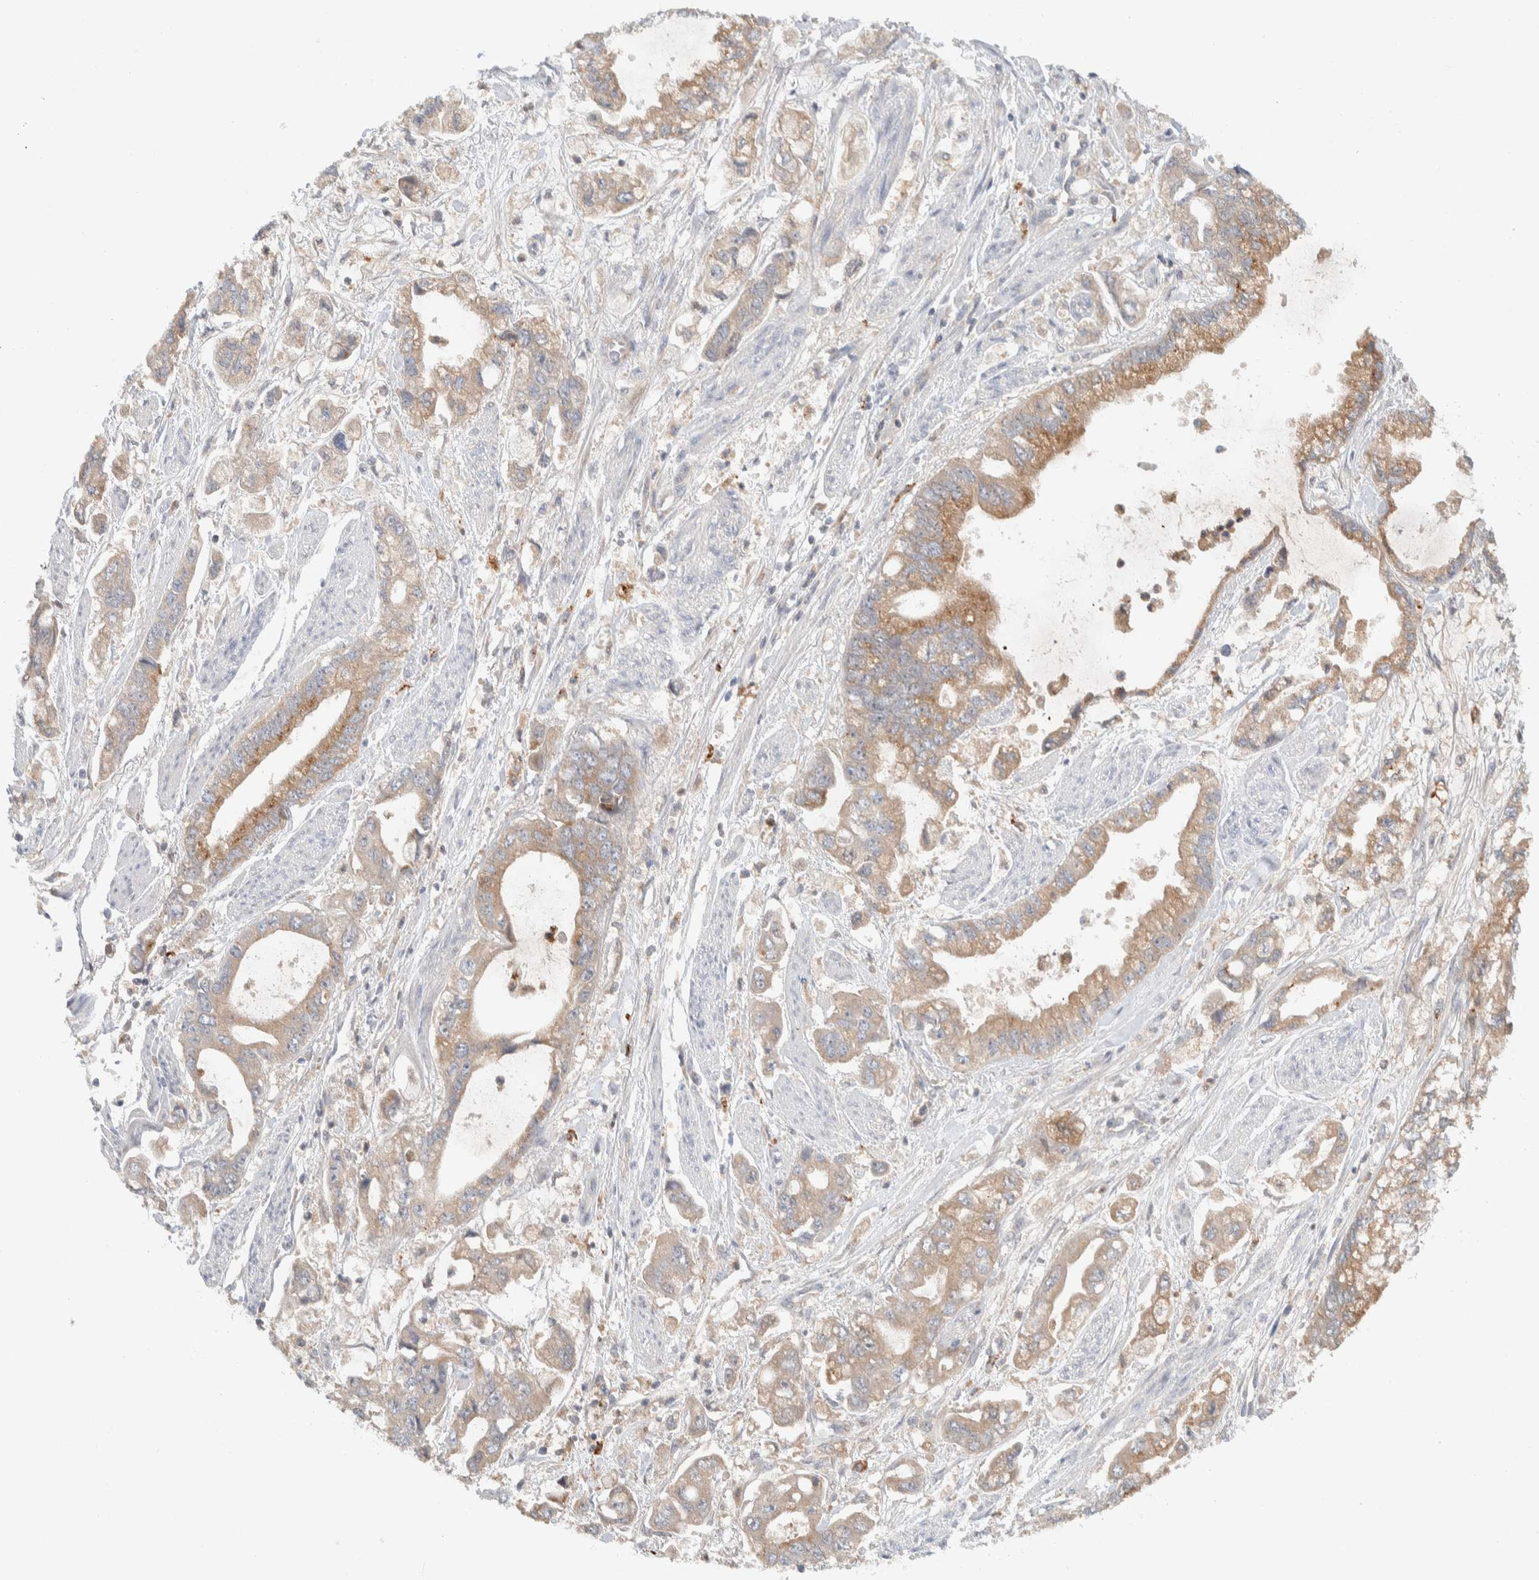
{"staining": {"intensity": "moderate", "quantity": ">75%", "location": "cytoplasmic/membranous"}, "tissue": "stomach cancer", "cell_type": "Tumor cells", "image_type": "cancer", "snomed": [{"axis": "morphology", "description": "Normal tissue, NOS"}, {"axis": "morphology", "description": "Adenocarcinoma, NOS"}, {"axis": "topography", "description": "Stomach"}], "caption": "Moderate cytoplasmic/membranous staining for a protein is present in about >75% of tumor cells of stomach cancer using IHC.", "gene": "GCLM", "patient": {"sex": "male", "age": 62}}